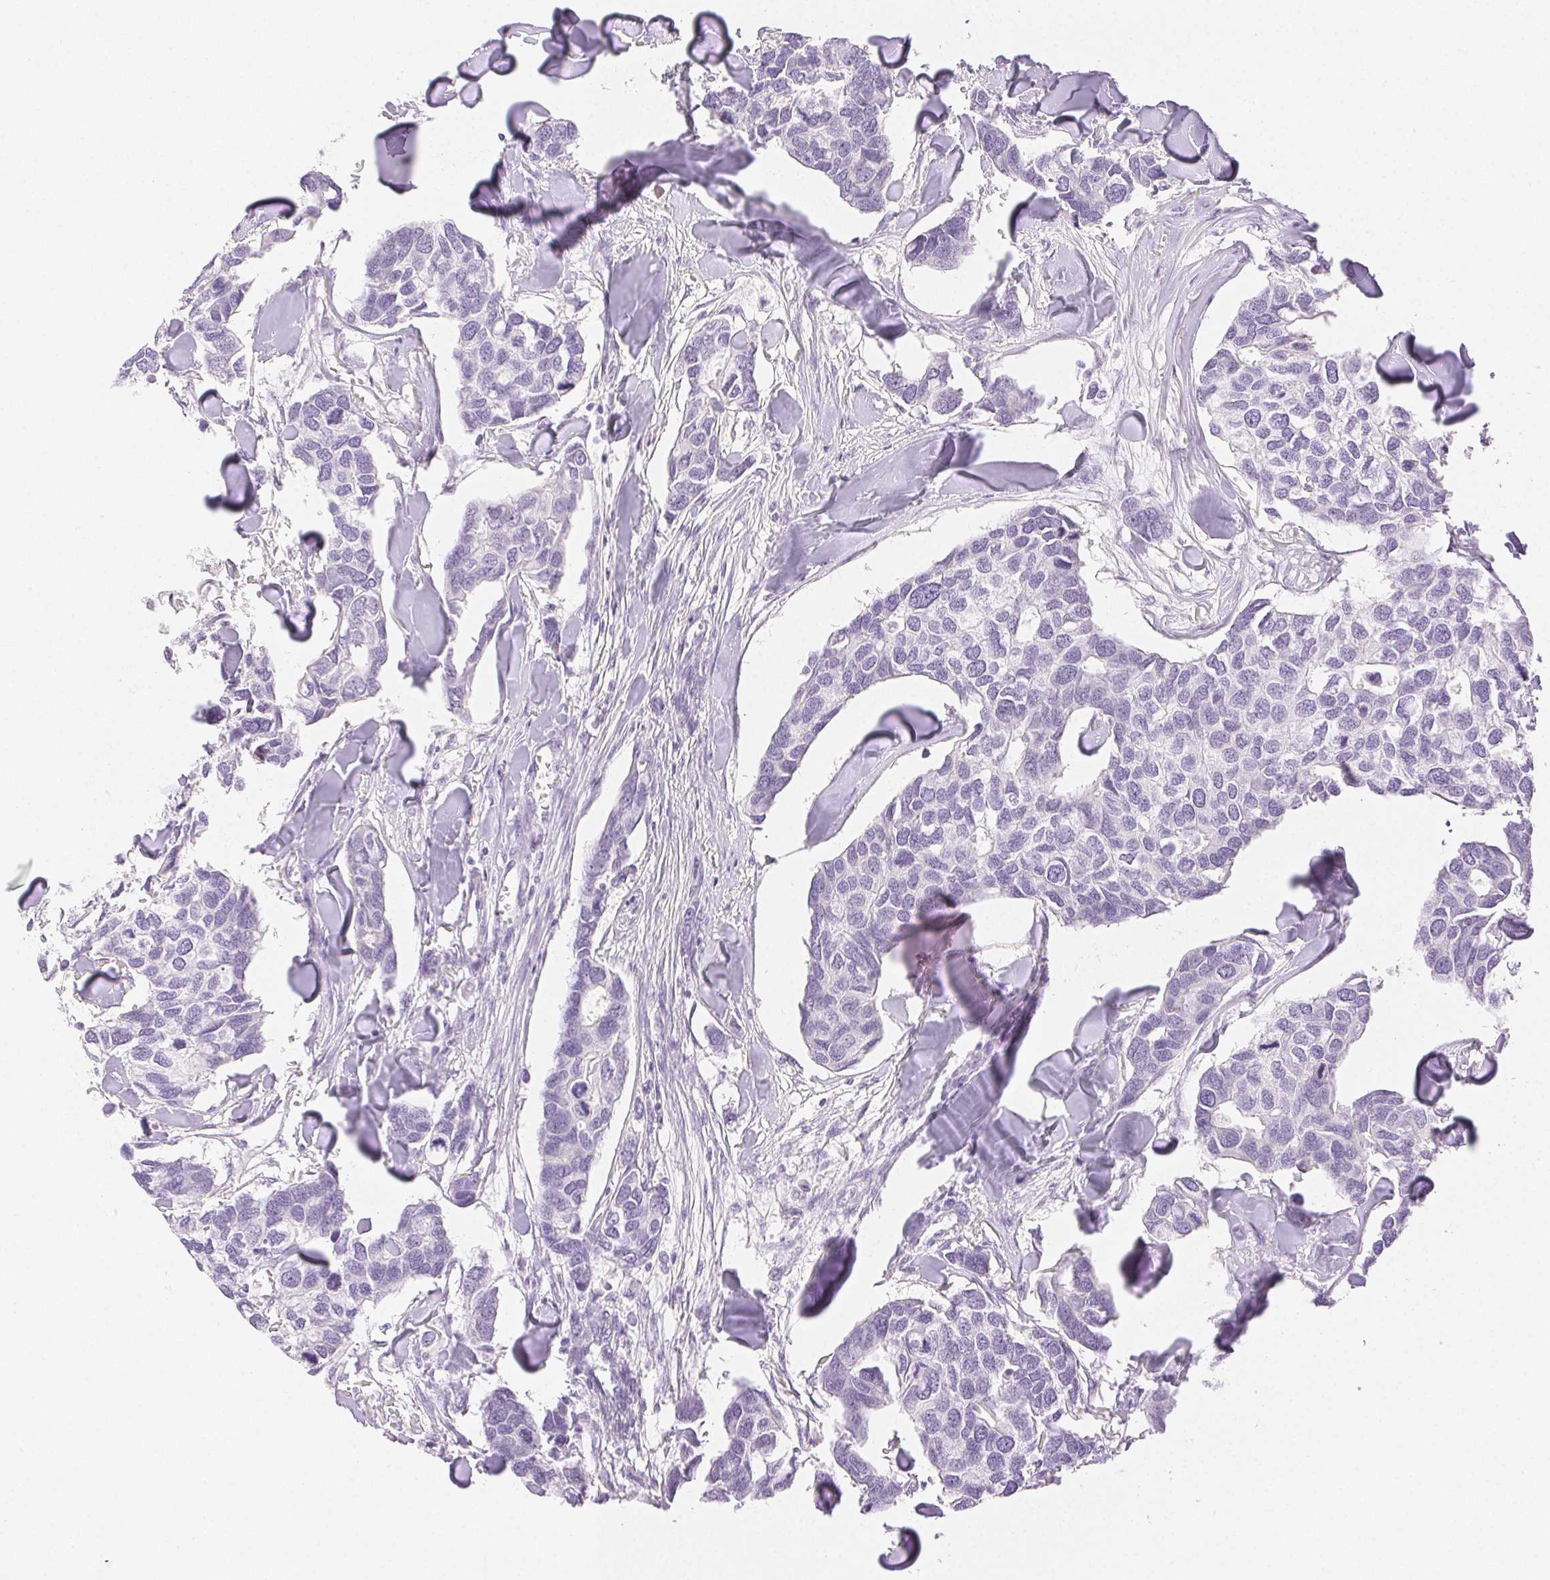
{"staining": {"intensity": "negative", "quantity": "none", "location": "none"}, "tissue": "breast cancer", "cell_type": "Tumor cells", "image_type": "cancer", "snomed": [{"axis": "morphology", "description": "Duct carcinoma"}, {"axis": "topography", "description": "Breast"}], "caption": "The histopathology image displays no staining of tumor cells in breast cancer.", "gene": "SPACA4", "patient": {"sex": "female", "age": 83}}